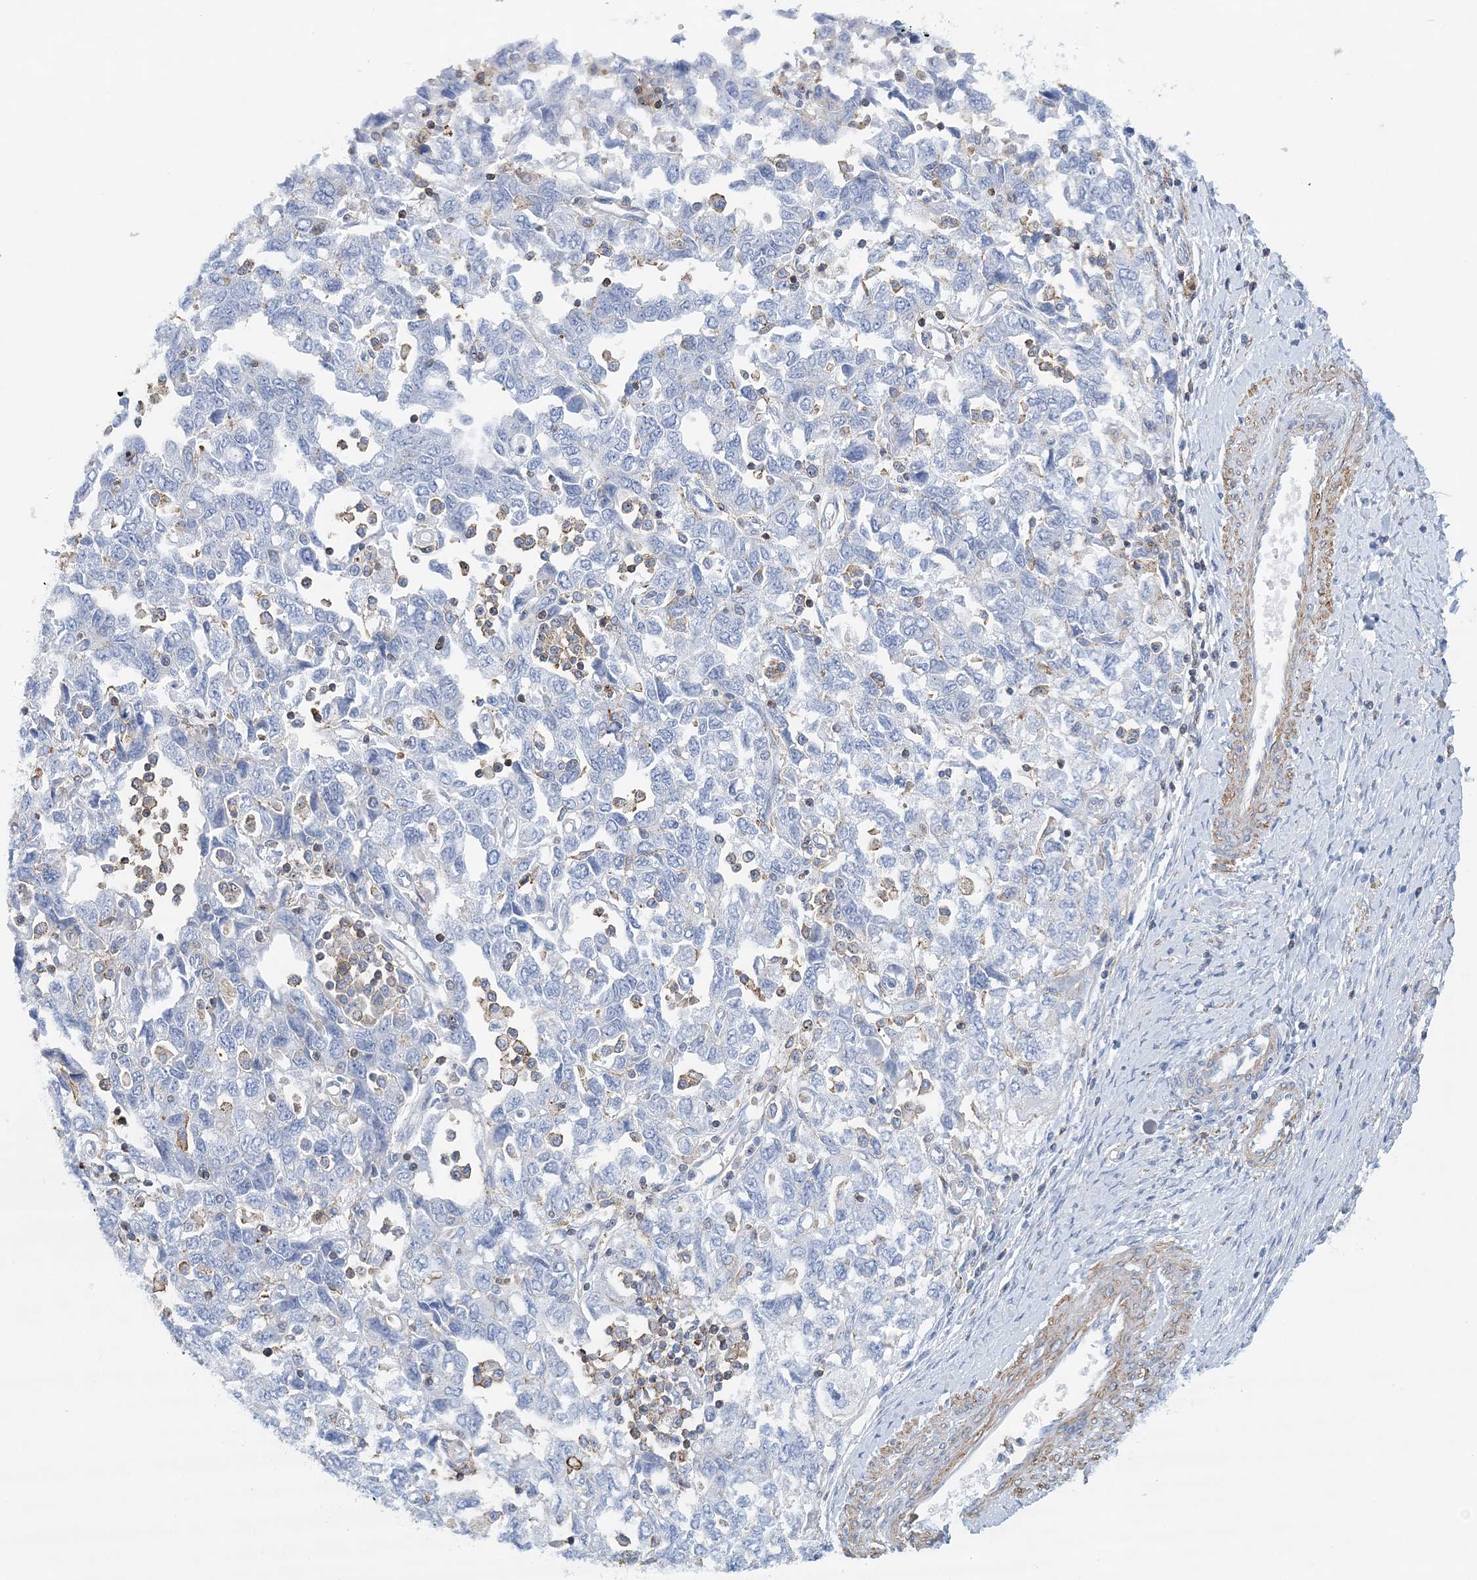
{"staining": {"intensity": "negative", "quantity": "none", "location": "none"}, "tissue": "ovarian cancer", "cell_type": "Tumor cells", "image_type": "cancer", "snomed": [{"axis": "morphology", "description": "Carcinoma, NOS"}, {"axis": "morphology", "description": "Cystadenocarcinoma, serous, NOS"}, {"axis": "topography", "description": "Ovary"}], "caption": "Immunohistochemistry (IHC) photomicrograph of neoplastic tissue: human ovarian carcinoma stained with DAB reveals no significant protein positivity in tumor cells.", "gene": "C11orf21", "patient": {"sex": "female", "age": 69}}